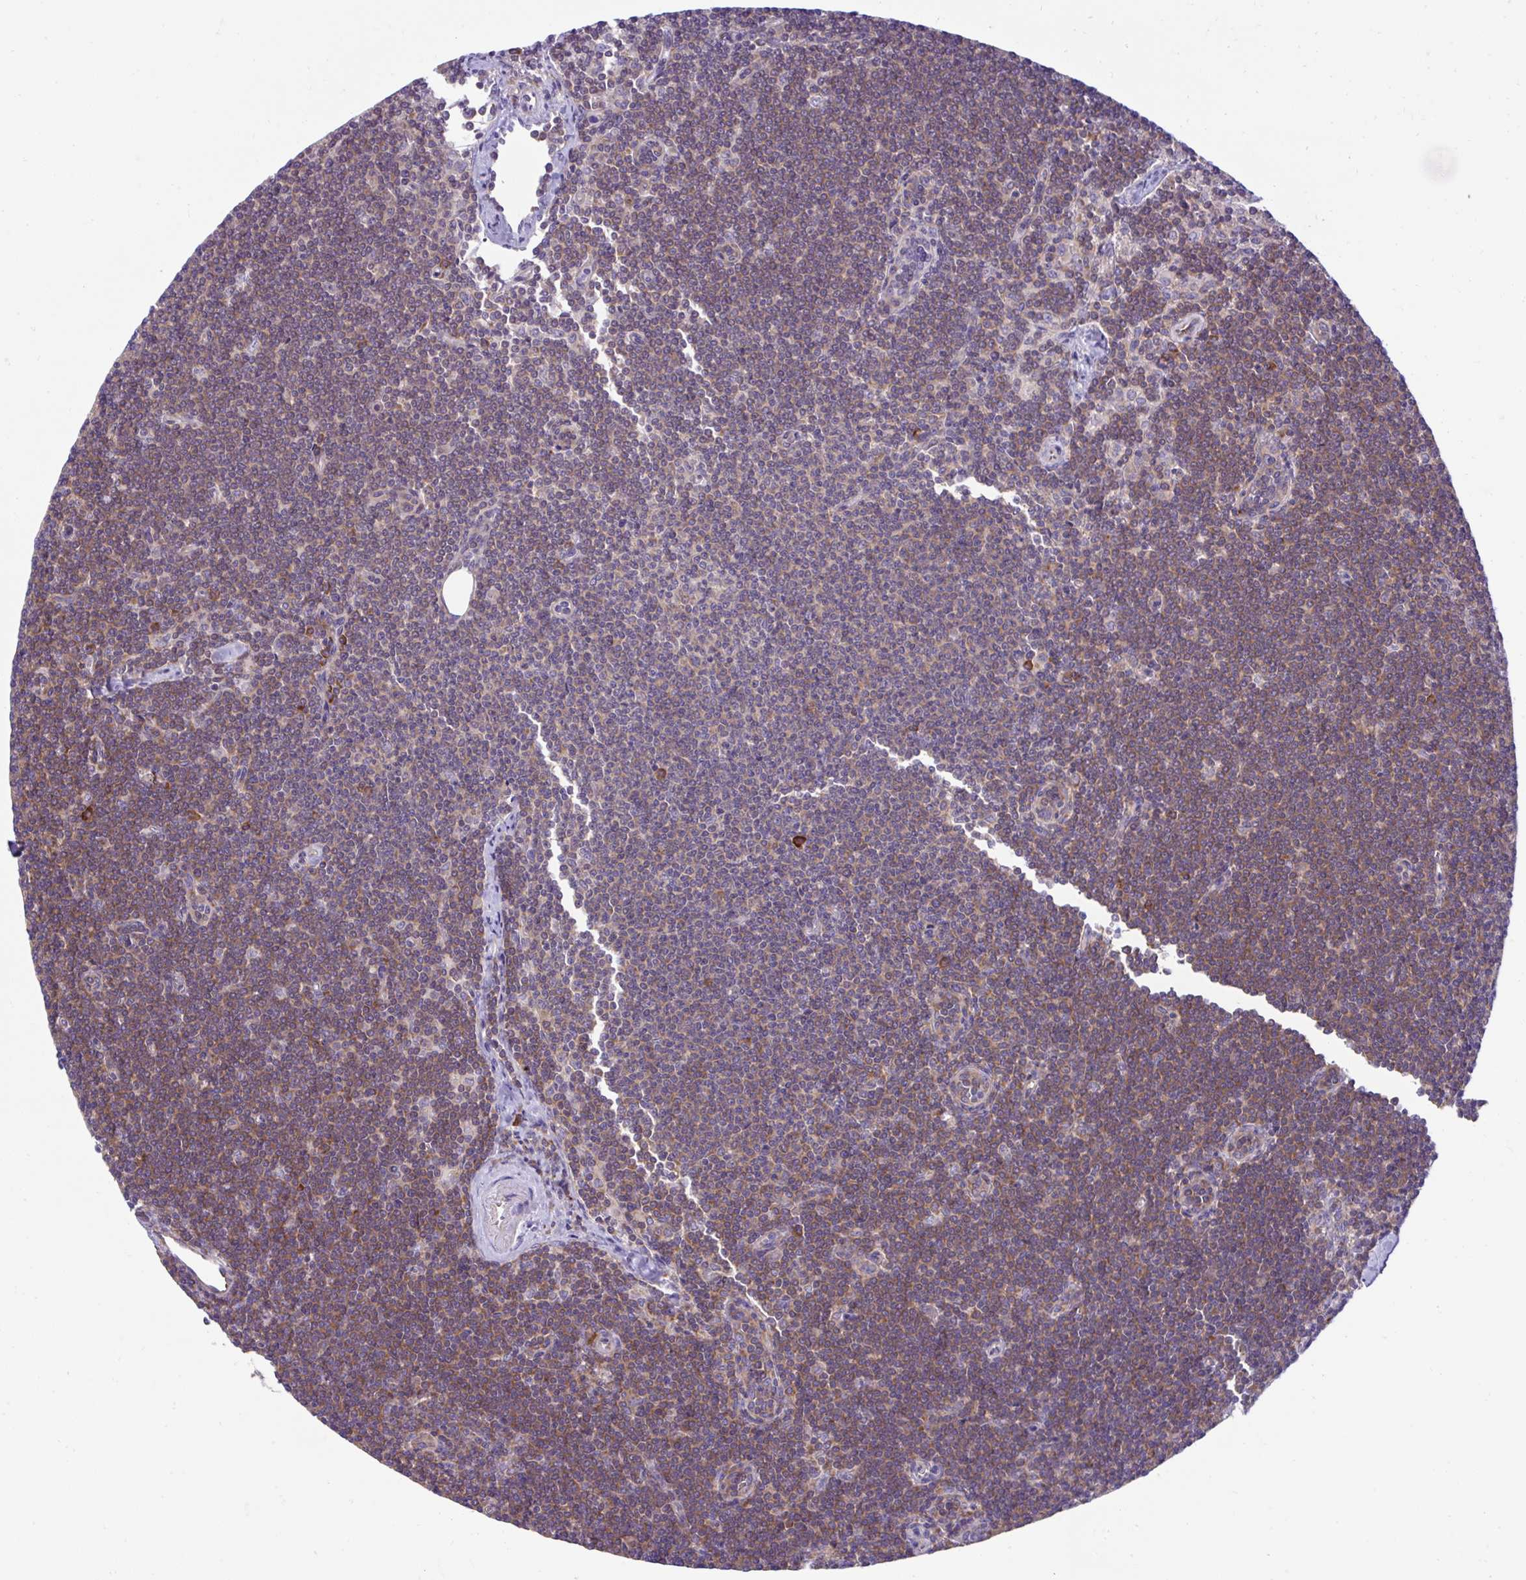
{"staining": {"intensity": "moderate", "quantity": "25%-75%", "location": "cytoplasmic/membranous"}, "tissue": "lymphoma", "cell_type": "Tumor cells", "image_type": "cancer", "snomed": [{"axis": "morphology", "description": "Malignant lymphoma, non-Hodgkin's type, Low grade"}, {"axis": "topography", "description": "Lymph node"}], "caption": "Moderate cytoplasmic/membranous positivity for a protein is identified in approximately 25%-75% of tumor cells of lymphoma using immunohistochemistry (IHC).", "gene": "RPL7", "patient": {"sex": "female", "age": 73}}